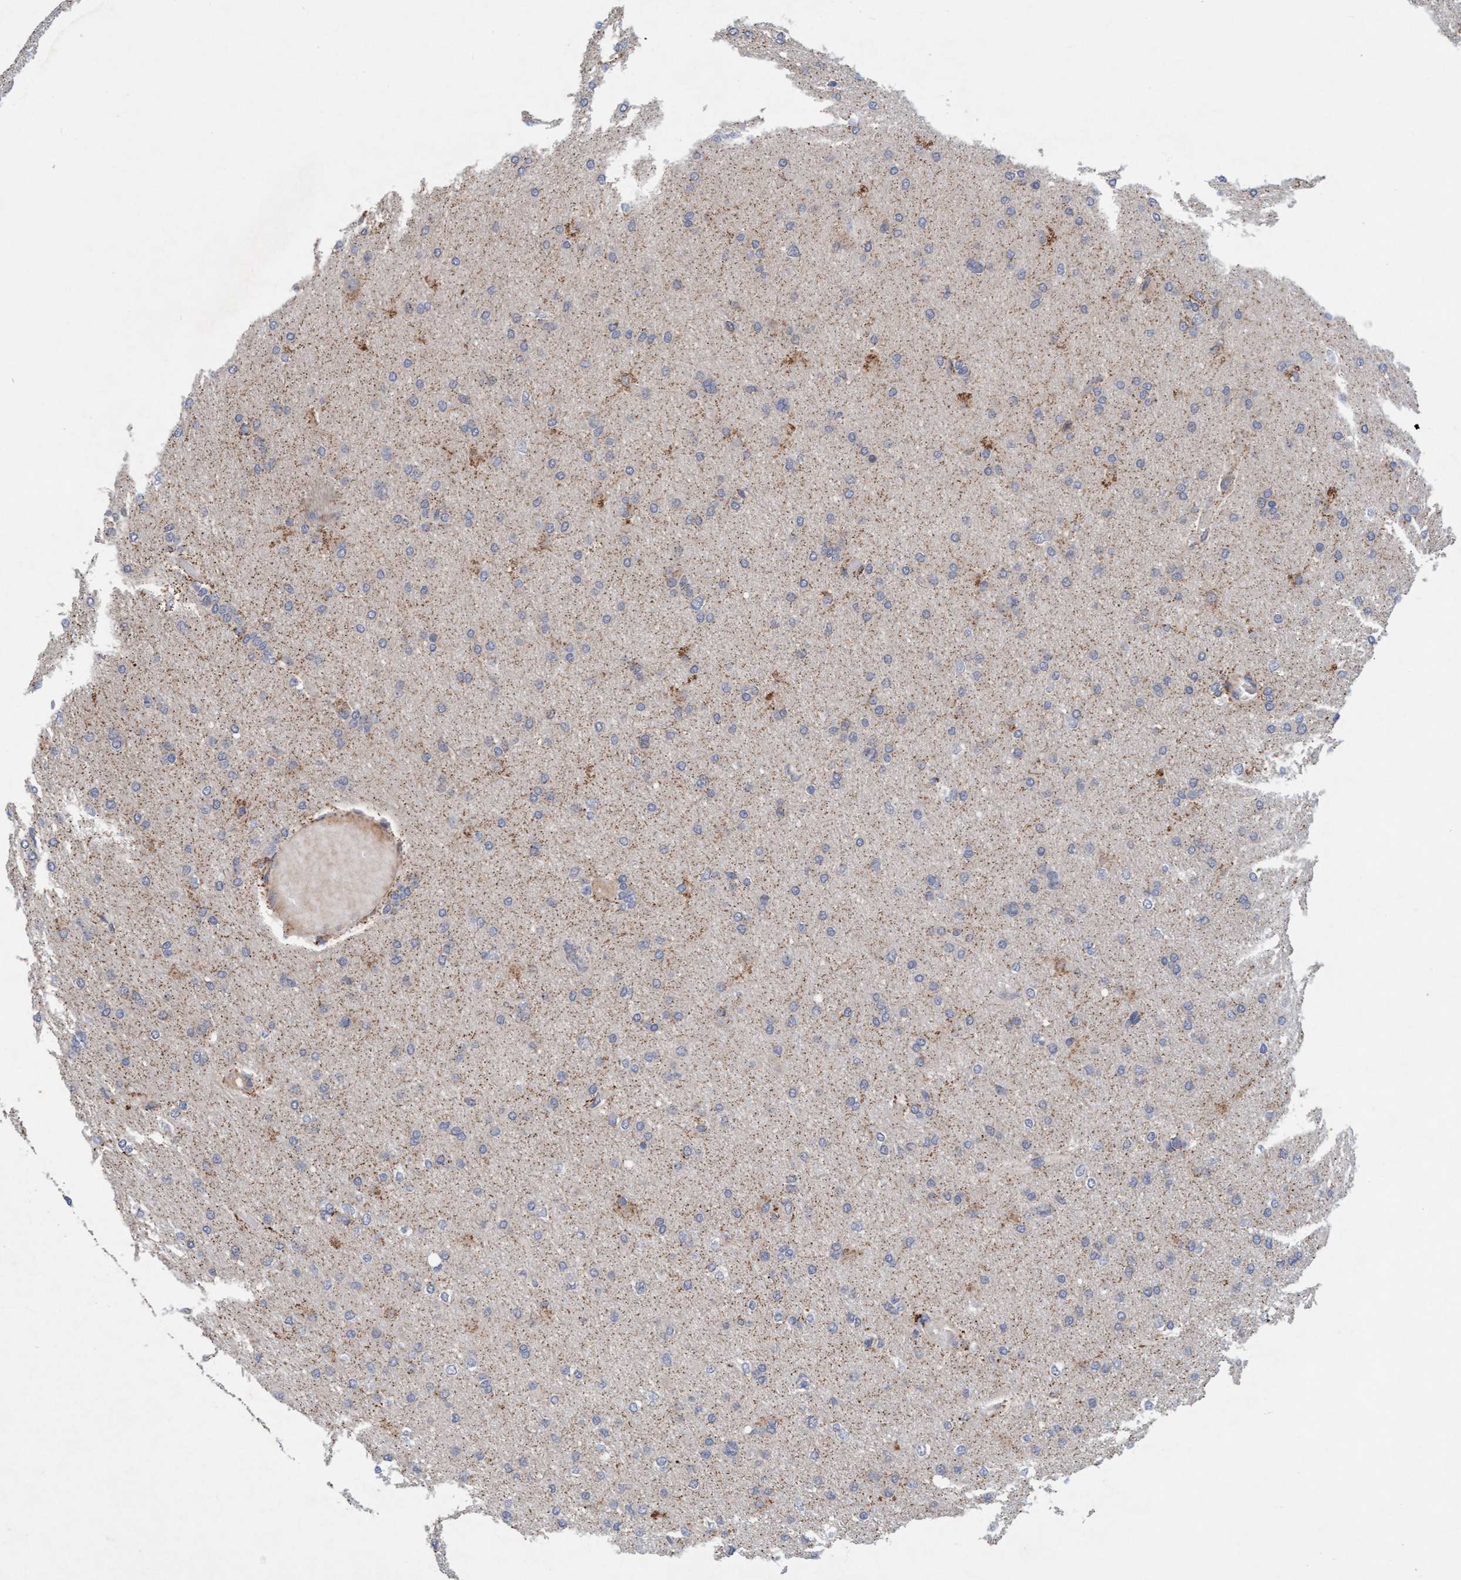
{"staining": {"intensity": "moderate", "quantity": "<25%", "location": "cytoplasmic/membranous"}, "tissue": "glioma", "cell_type": "Tumor cells", "image_type": "cancer", "snomed": [{"axis": "morphology", "description": "Glioma, malignant, High grade"}, {"axis": "topography", "description": "Cerebral cortex"}], "caption": "Protein expression analysis of human malignant high-grade glioma reveals moderate cytoplasmic/membranous staining in about <25% of tumor cells.", "gene": "TMEM70", "patient": {"sex": "female", "age": 36}}